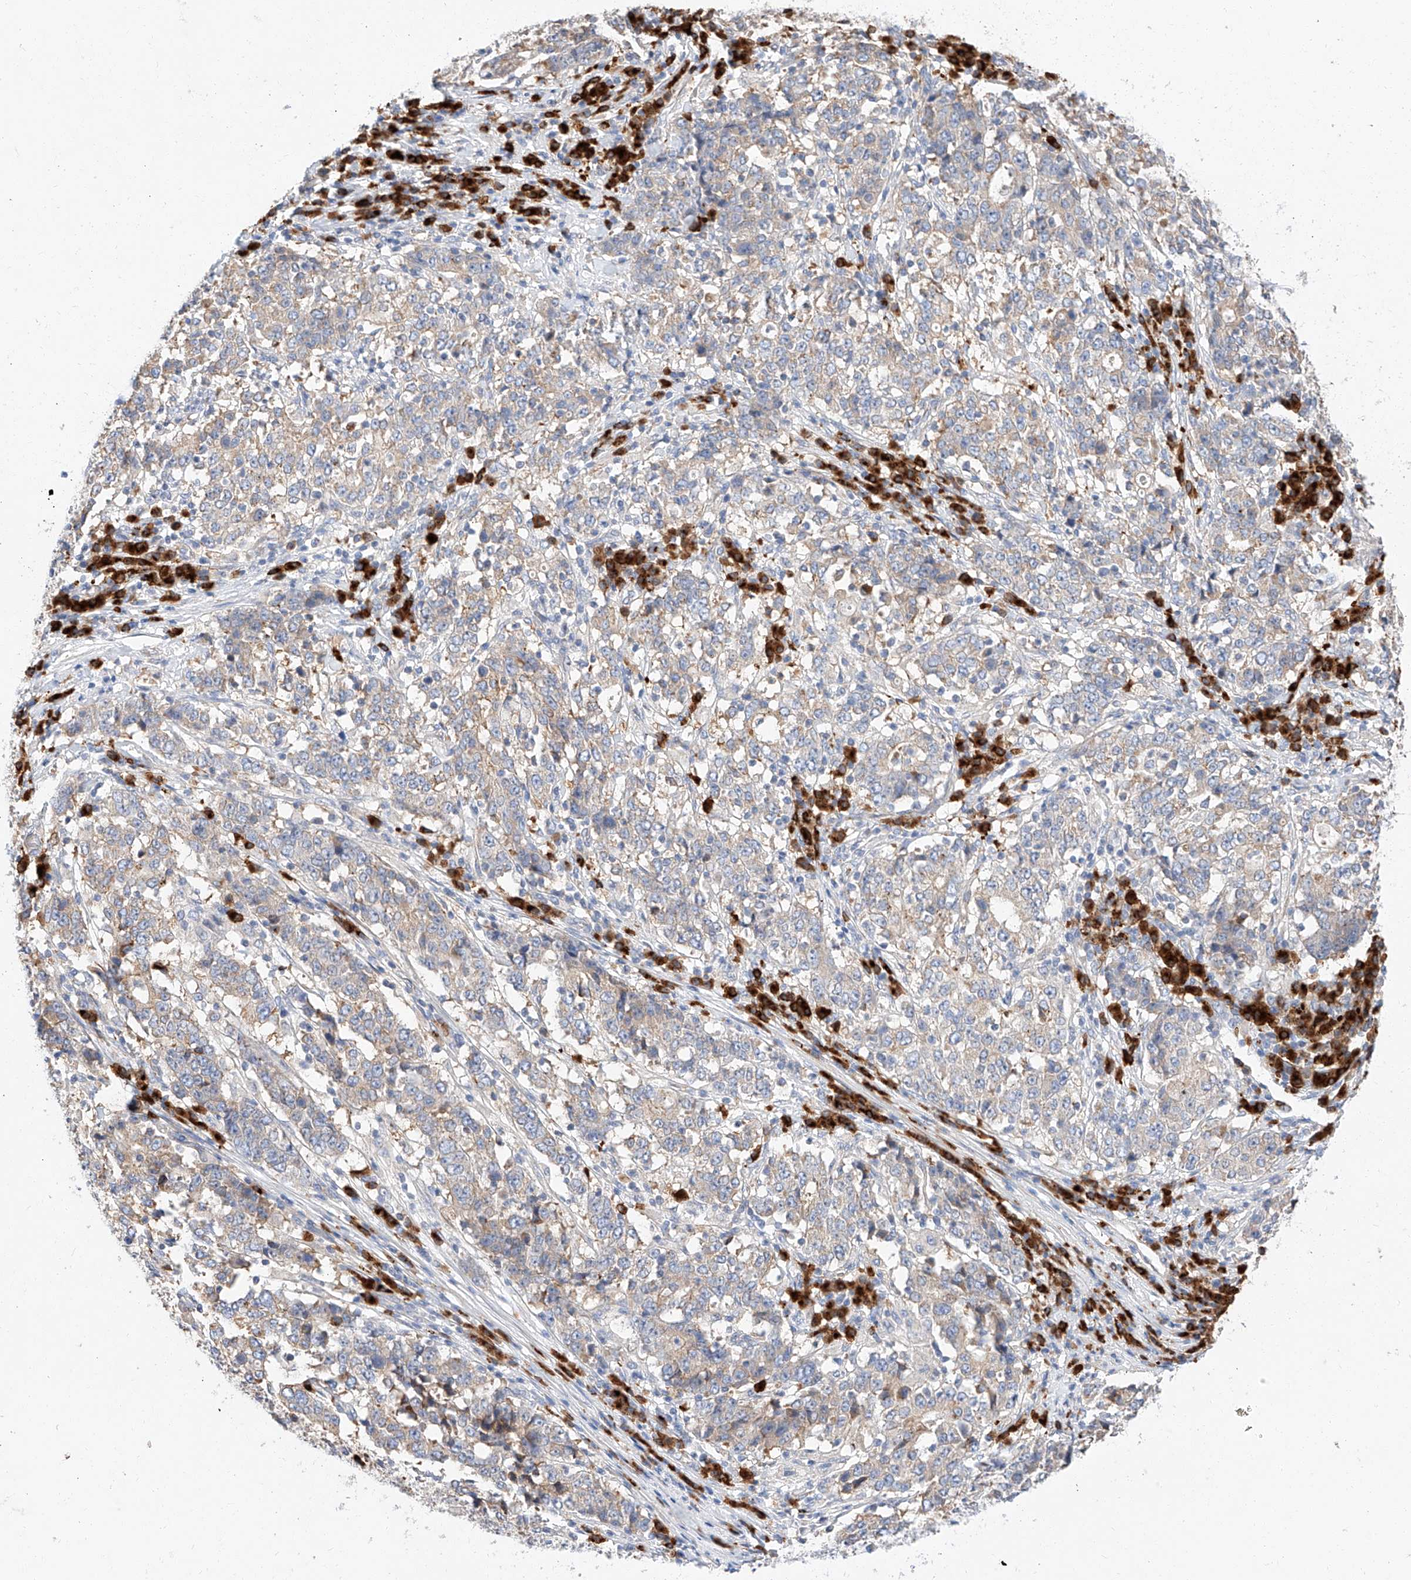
{"staining": {"intensity": "weak", "quantity": "<25%", "location": "cytoplasmic/membranous"}, "tissue": "stomach cancer", "cell_type": "Tumor cells", "image_type": "cancer", "snomed": [{"axis": "morphology", "description": "Adenocarcinoma, NOS"}, {"axis": "topography", "description": "Stomach"}], "caption": "DAB (3,3'-diaminobenzidine) immunohistochemical staining of human stomach adenocarcinoma shows no significant positivity in tumor cells. Brightfield microscopy of immunohistochemistry (IHC) stained with DAB (3,3'-diaminobenzidine) (brown) and hematoxylin (blue), captured at high magnification.", "gene": "GLMN", "patient": {"sex": "male", "age": 59}}